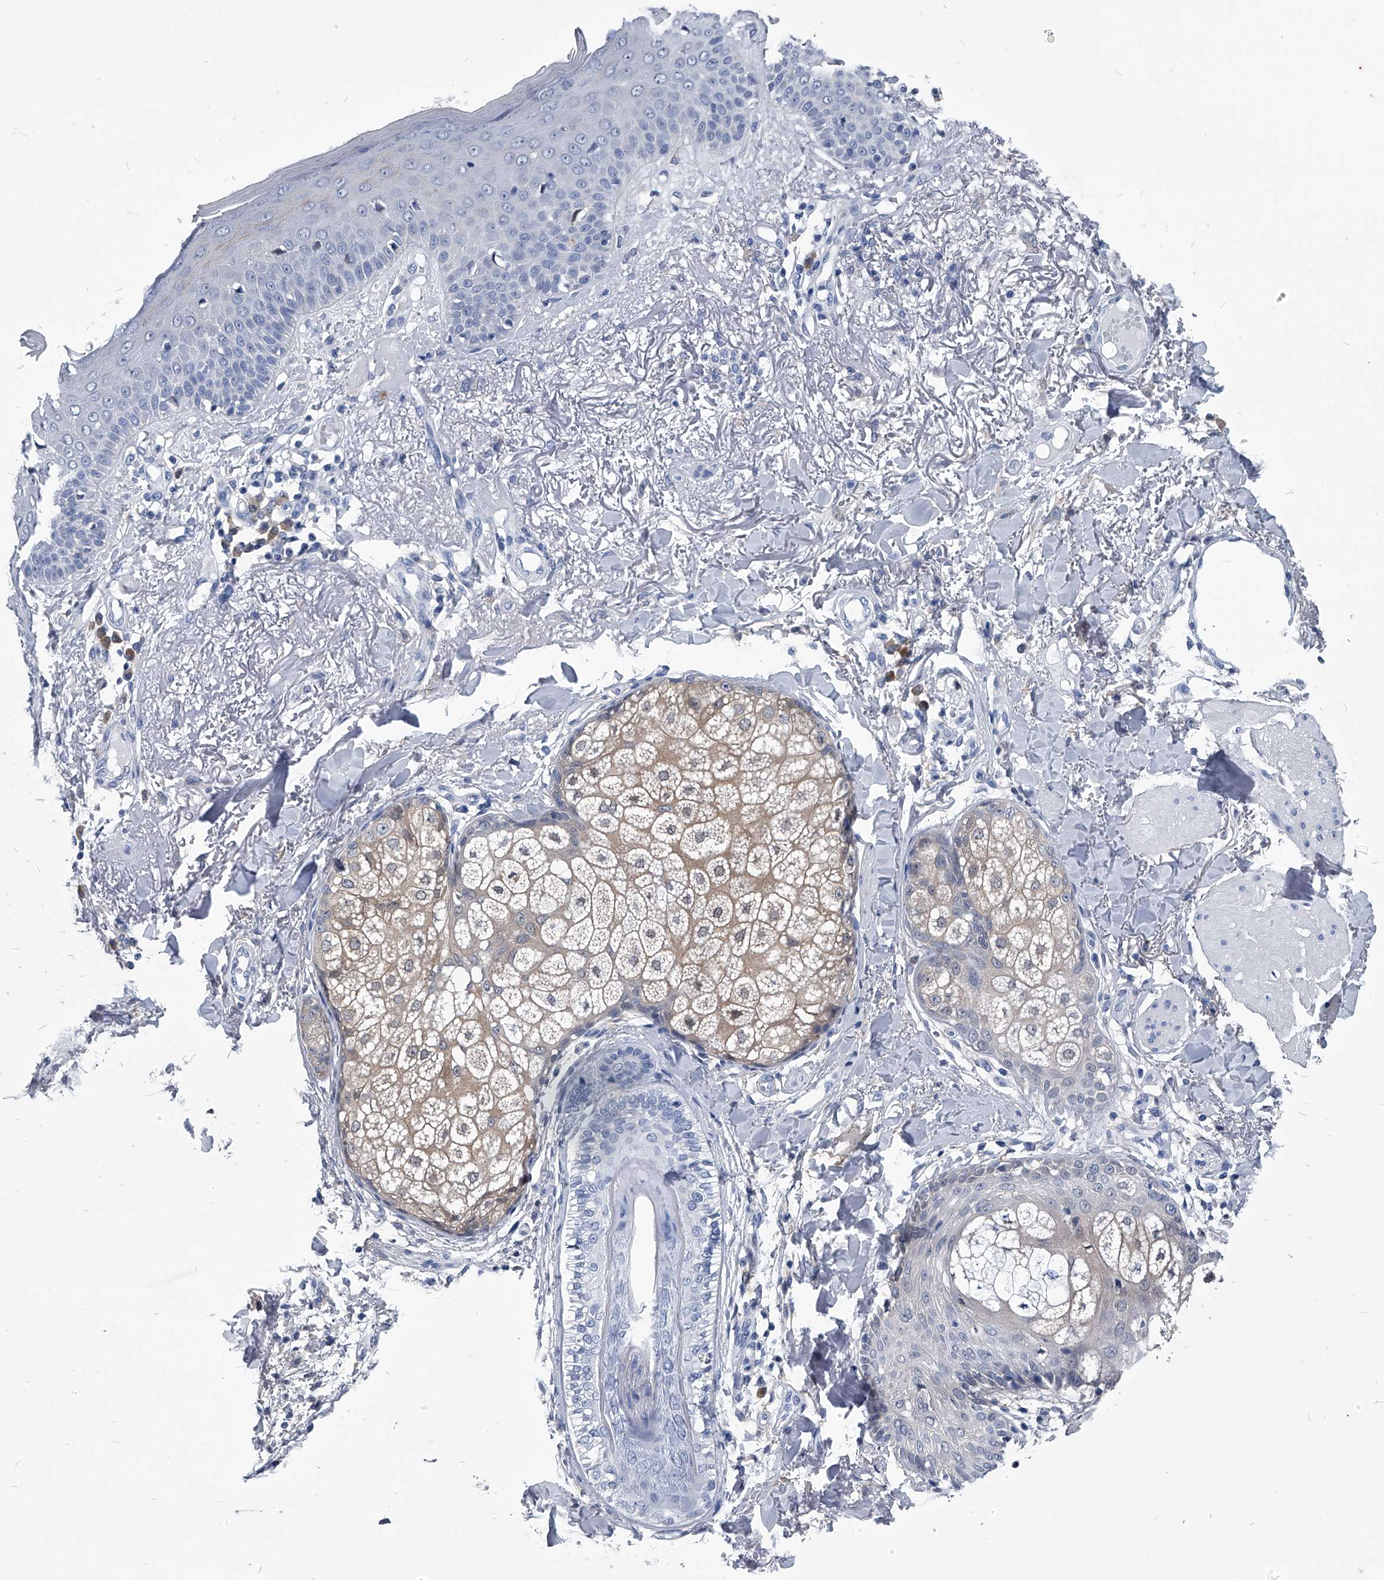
{"staining": {"intensity": "negative", "quantity": "none", "location": "none"}, "tissue": "skin cancer", "cell_type": "Tumor cells", "image_type": "cancer", "snomed": [{"axis": "morphology", "description": "Normal tissue, NOS"}, {"axis": "morphology", "description": "Basal cell carcinoma"}, {"axis": "topography", "description": "Skin"}], "caption": "IHC micrograph of neoplastic tissue: skin cancer (basal cell carcinoma) stained with DAB (3,3'-diaminobenzidine) shows no significant protein expression in tumor cells.", "gene": "PDXK", "patient": {"sex": "male", "age": 52}}